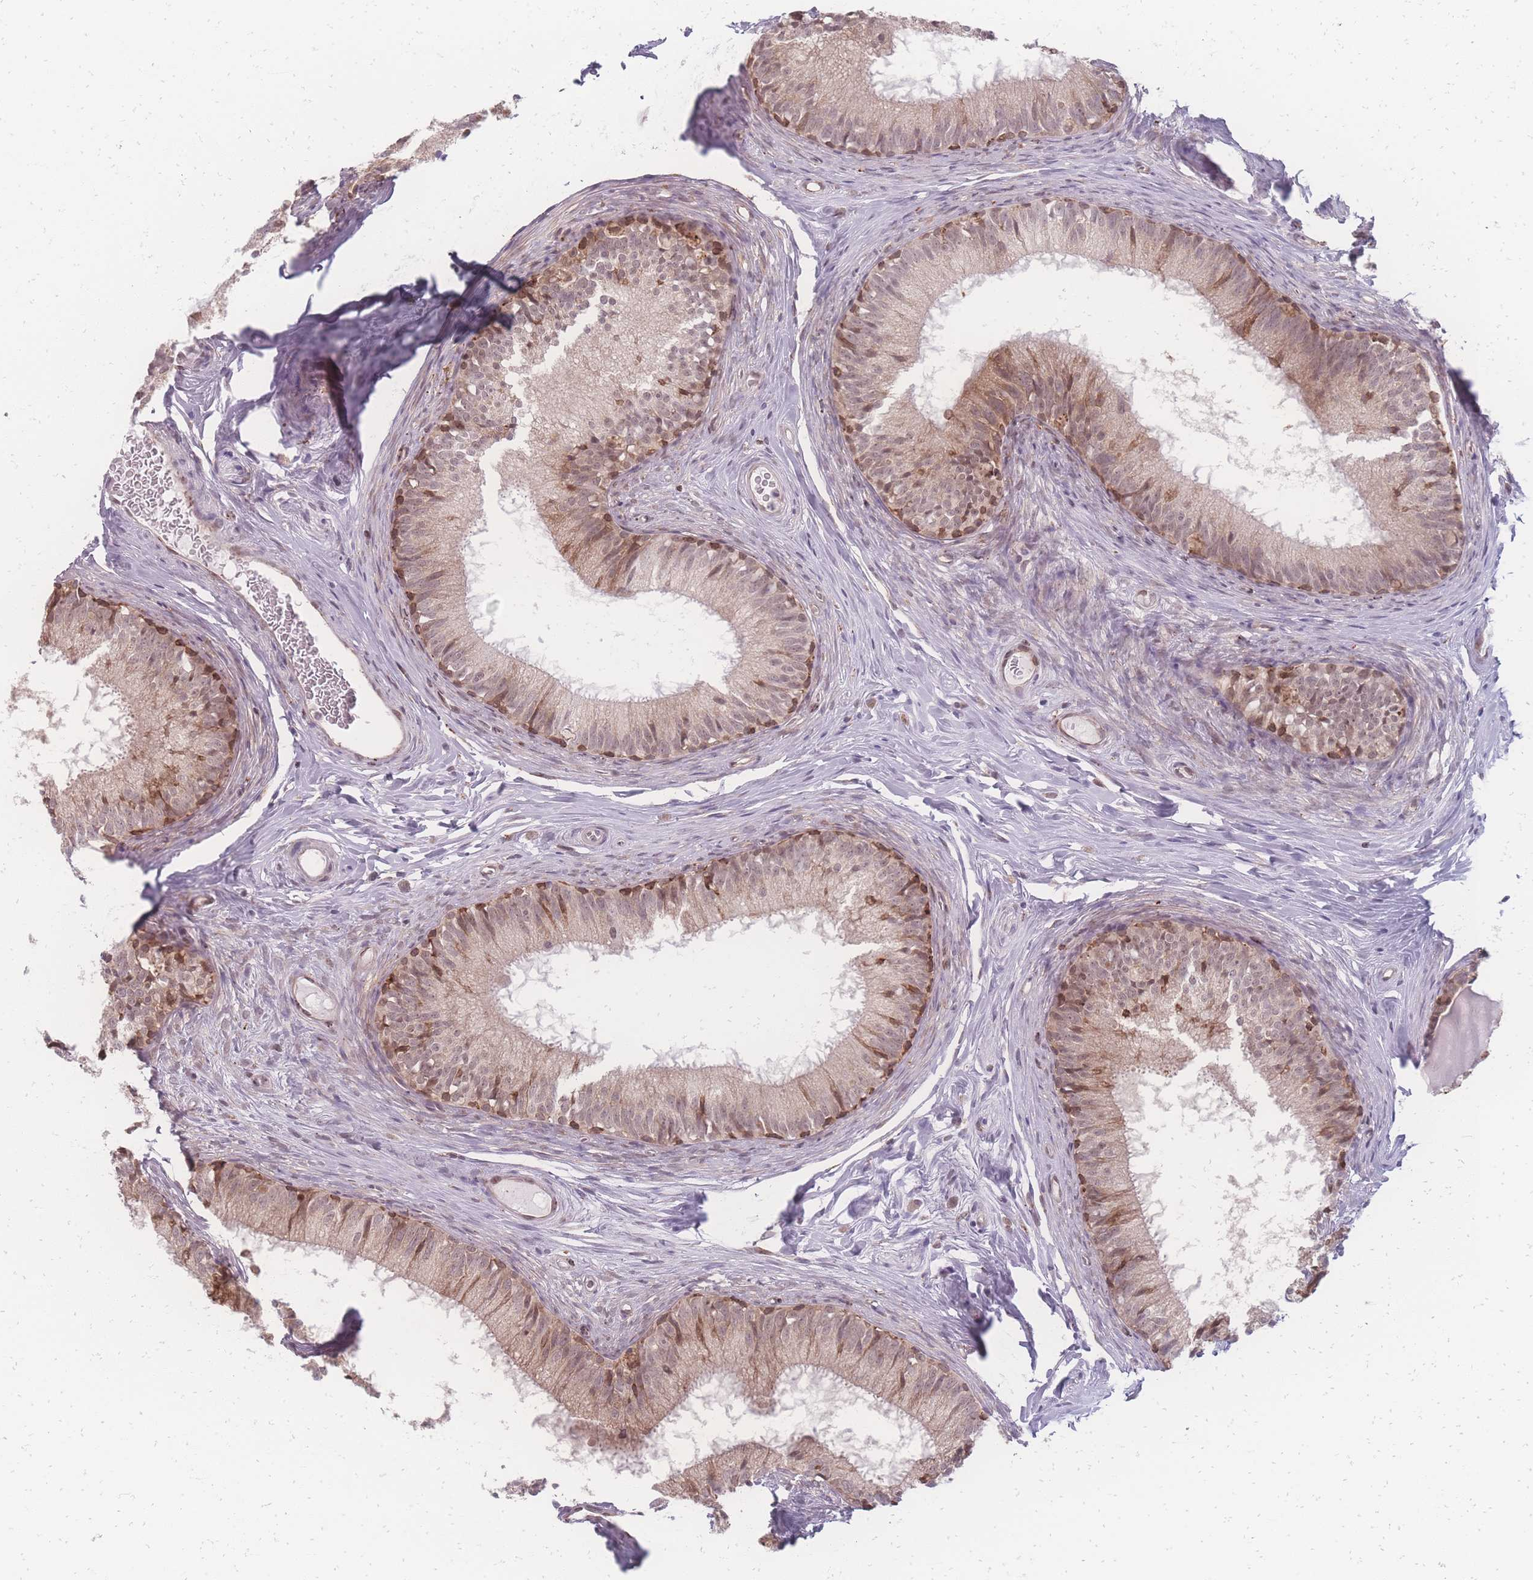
{"staining": {"intensity": "moderate", "quantity": "25%-75%", "location": "cytoplasmic/membranous,nuclear"}, "tissue": "epididymis", "cell_type": "Glandular cells", "image_type": "normal", "snomed": [{"axis": "morphology", "description": "Normal tissue, NOS"}, {"axis": "topography", "description": "Epididymis"}], "caption": "Immunohistochemical staining of normal human epididymis demonstrates moderate cytoplasmic/membranous,nuclear protein expression in about 25%-75% of glandular cells. (Stains: DAB (3,3'-diaminobenzidine) in brown, nuclei in blue, Microscopy: brightfield microscopy at high magnification).", "gene": "ZC3H13", "patient": {"sex": "male", "age": 25}}